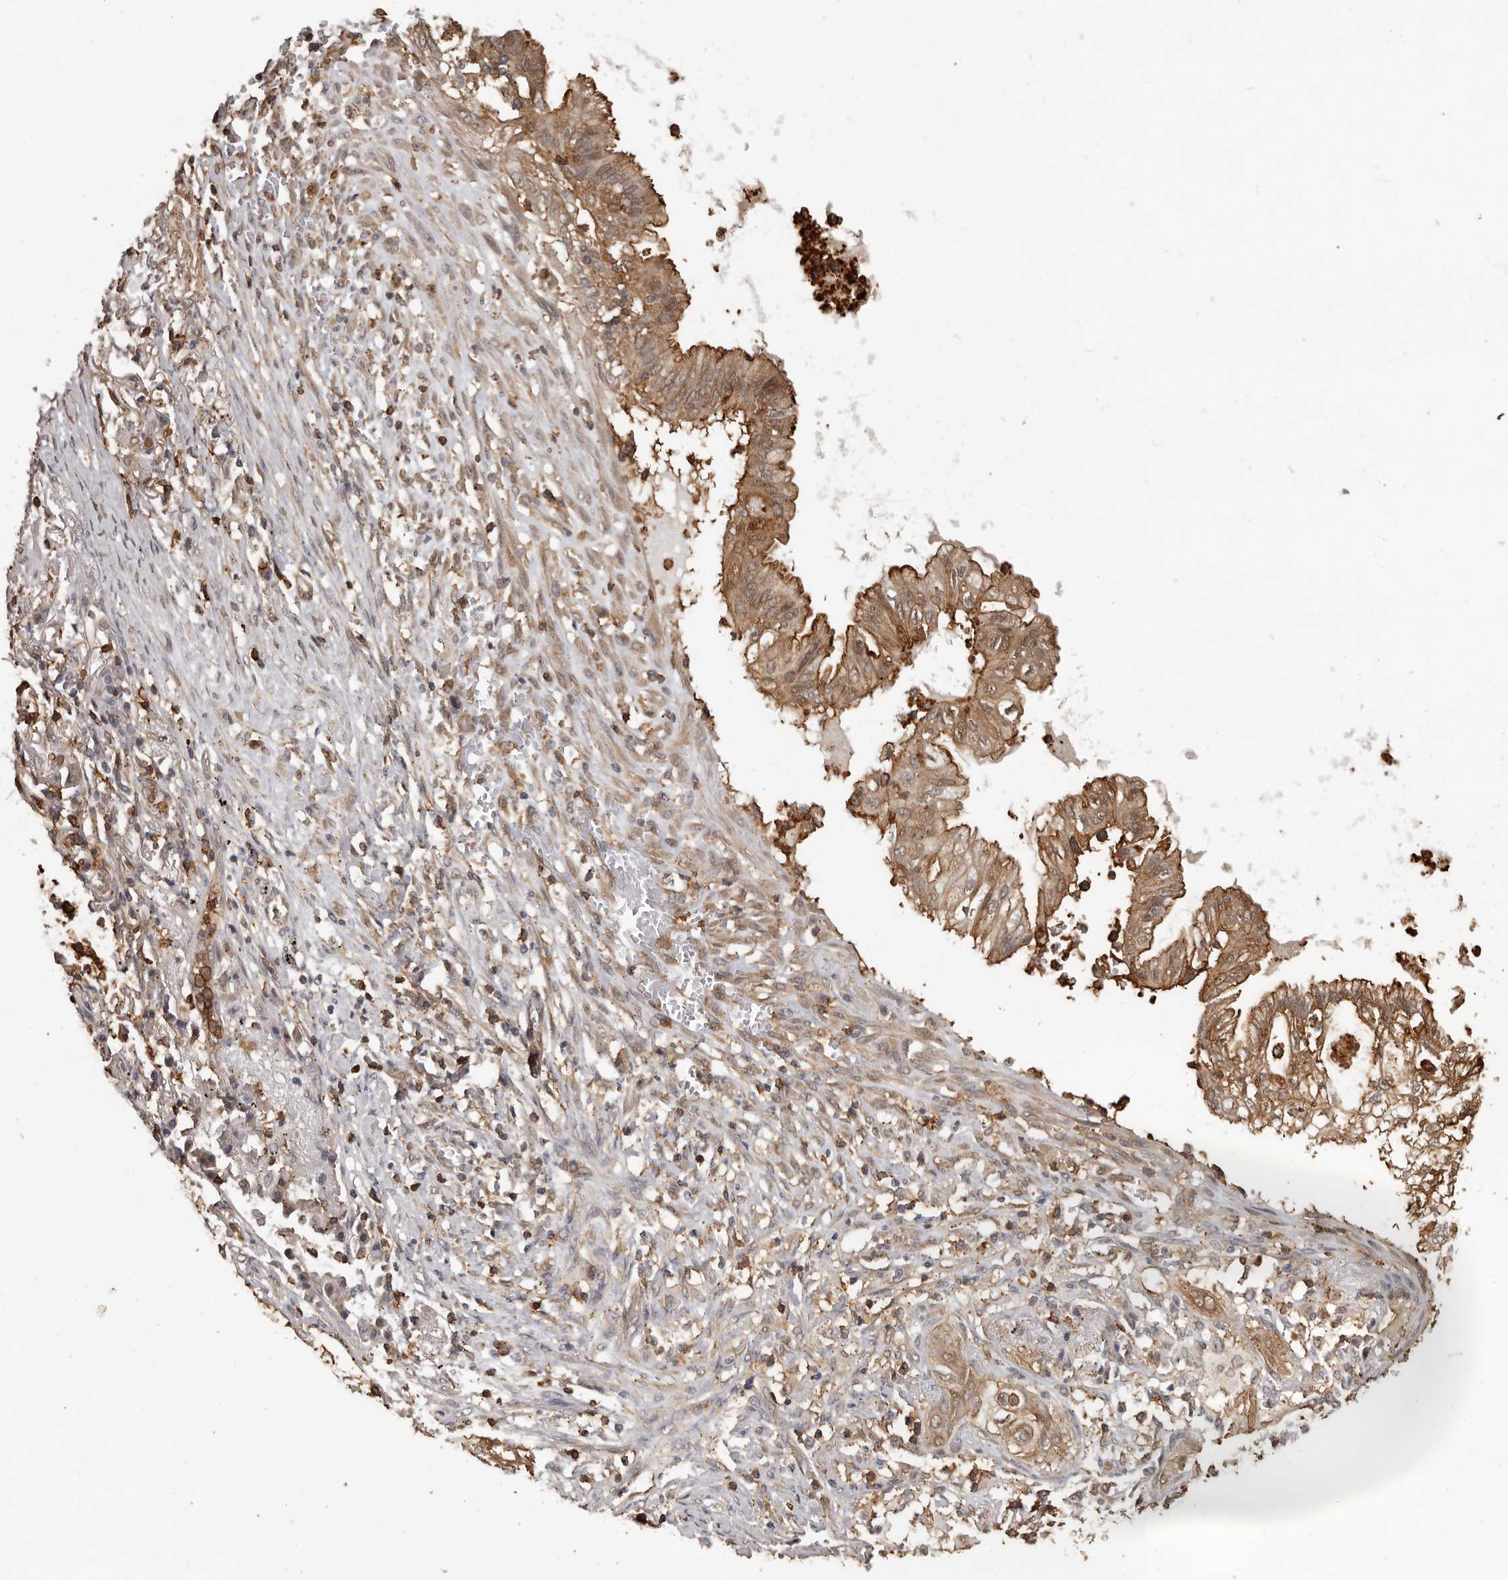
{"staining": {"intensity": "moderate", "quantity": ">75%", "location": "cytoplasmic/membranous"}, "tissue": "lung cancer", "cell_type": "Tumor cells", "image_type": "cancer", "snomed": [{"axis": "morphology", "description": "Adenocarcinoma, NOS"}, {"axis": "topography", "description": "Lung"}], "caption": "Human lung adenocarcinoma stained with a brown dye exhibits moderate cytoplasmic/membranous positive expression in about >75% of tumor cells.", "gene": "PRR12", "patient": {"sex": "female", "age": 70}}